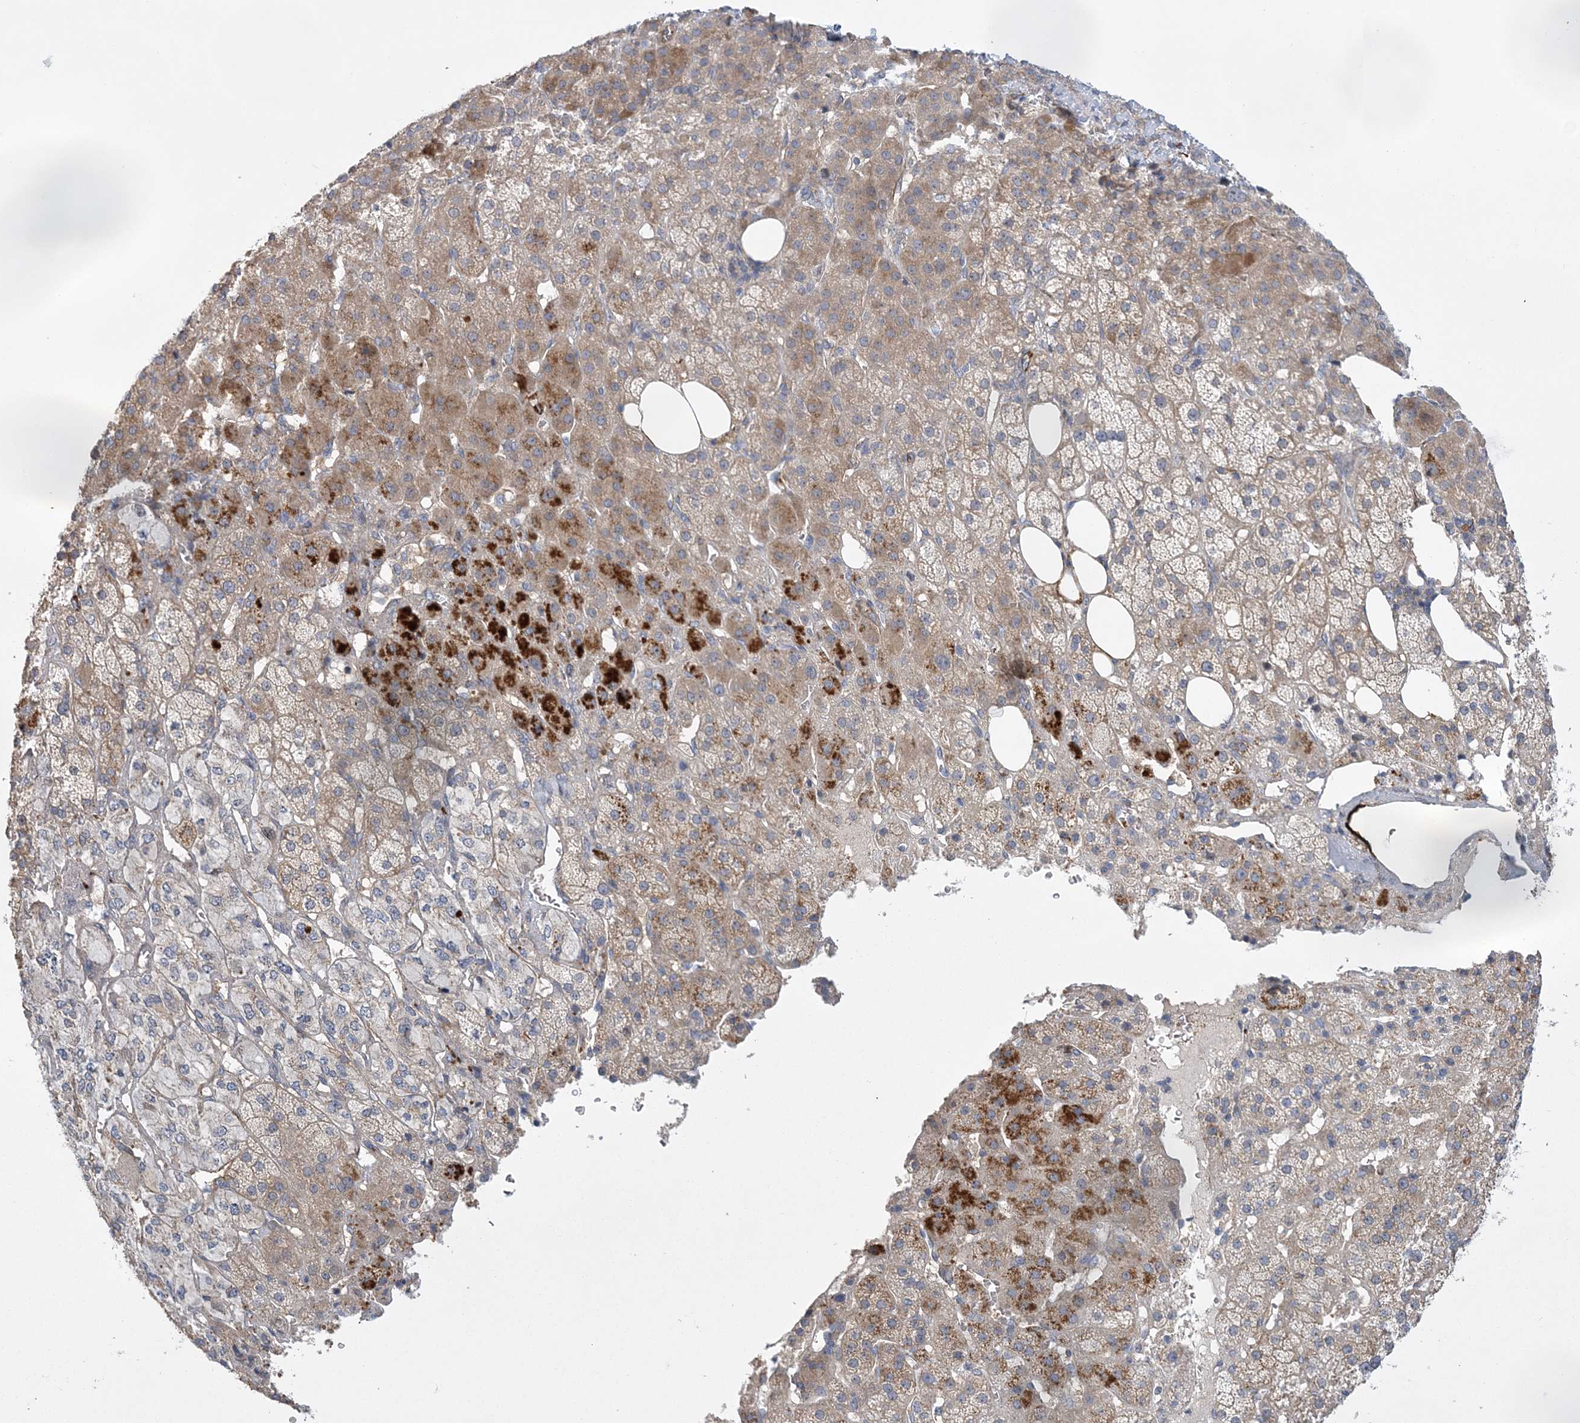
{"staining": {"intensity": "strong", "quantity": "<25%", "location": "cytoplasmic/membranous"}, "tissue": "adrenal gland", "cell_type": "Glandular cells", "image_type": "normal", "snomed": [{"axis": "morphology", "description": "Normal tissue, NOS"}, {"axis": "topography", "description": "Adrenal gland"}], "caption": "Brown immunohistochemical staining in normal human adrenal gland shows strong cytoplasmic/membranous positivity in about <25% of glandular cells. (IHC, brightfield microscopy, high magnification).", "gene": "CALN1", "patient": {"sex": "female", "age": 57}}